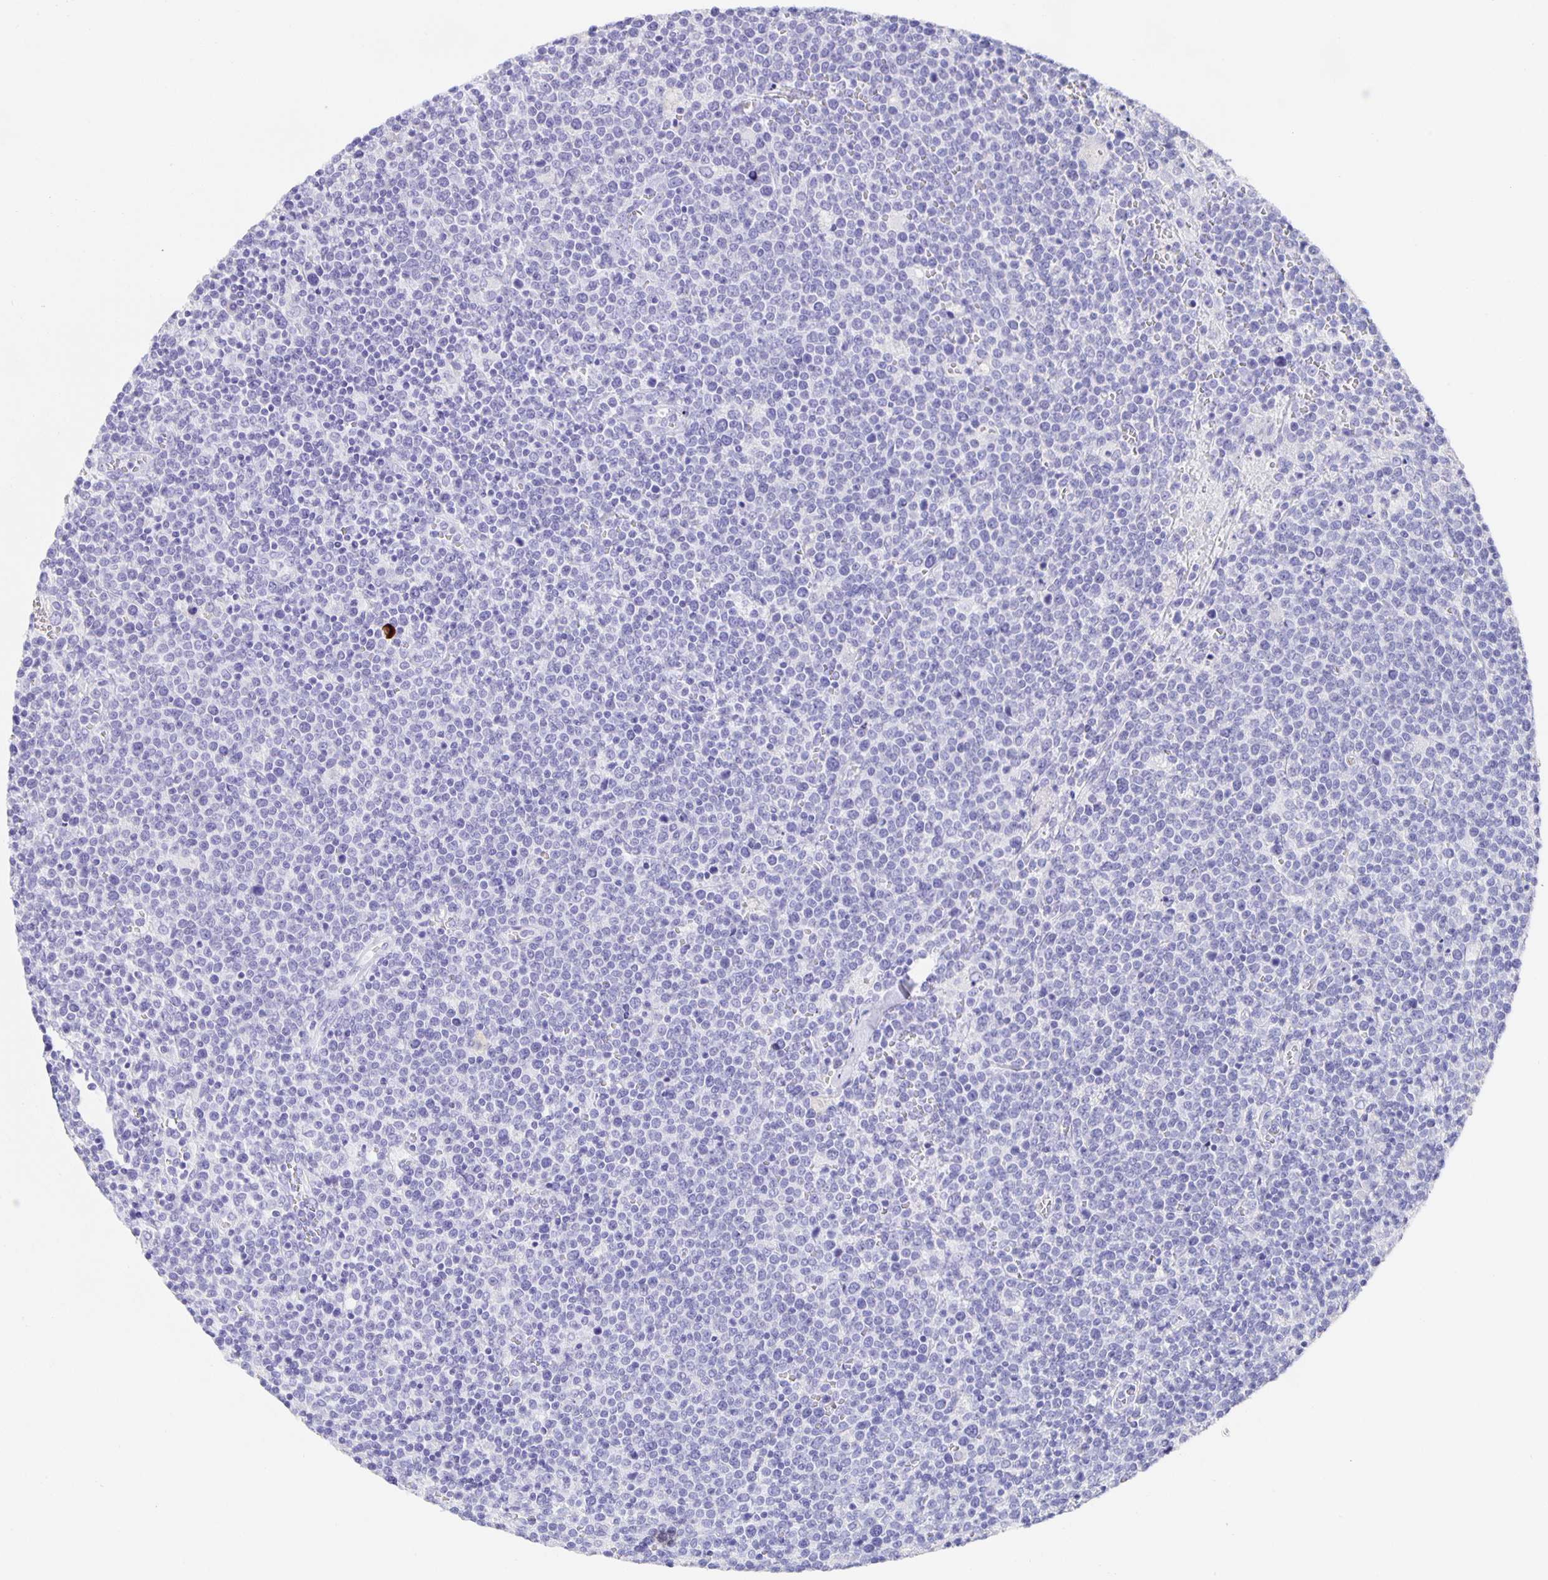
{"staining": {"intensity": "negative", "quantity": "none", "location": "none"}, "tissue": "lymphoma", "cell_type": "Tumor cells", "image_type": "cancer", "snomed": [{"axis": "morphology", "description": "Malignant lymphoma, non-Hodgkin's type, High grade"}, {"axis": "topography", "description": "Lymph node"}], "caption": "The photomicrograph exhibits no staining of tumor cells in malignant lymphoma, non-Hodgkin's type (high-grade).", "gene": "GUCA2A", "patient": {"sex": "male", "age": 61}}